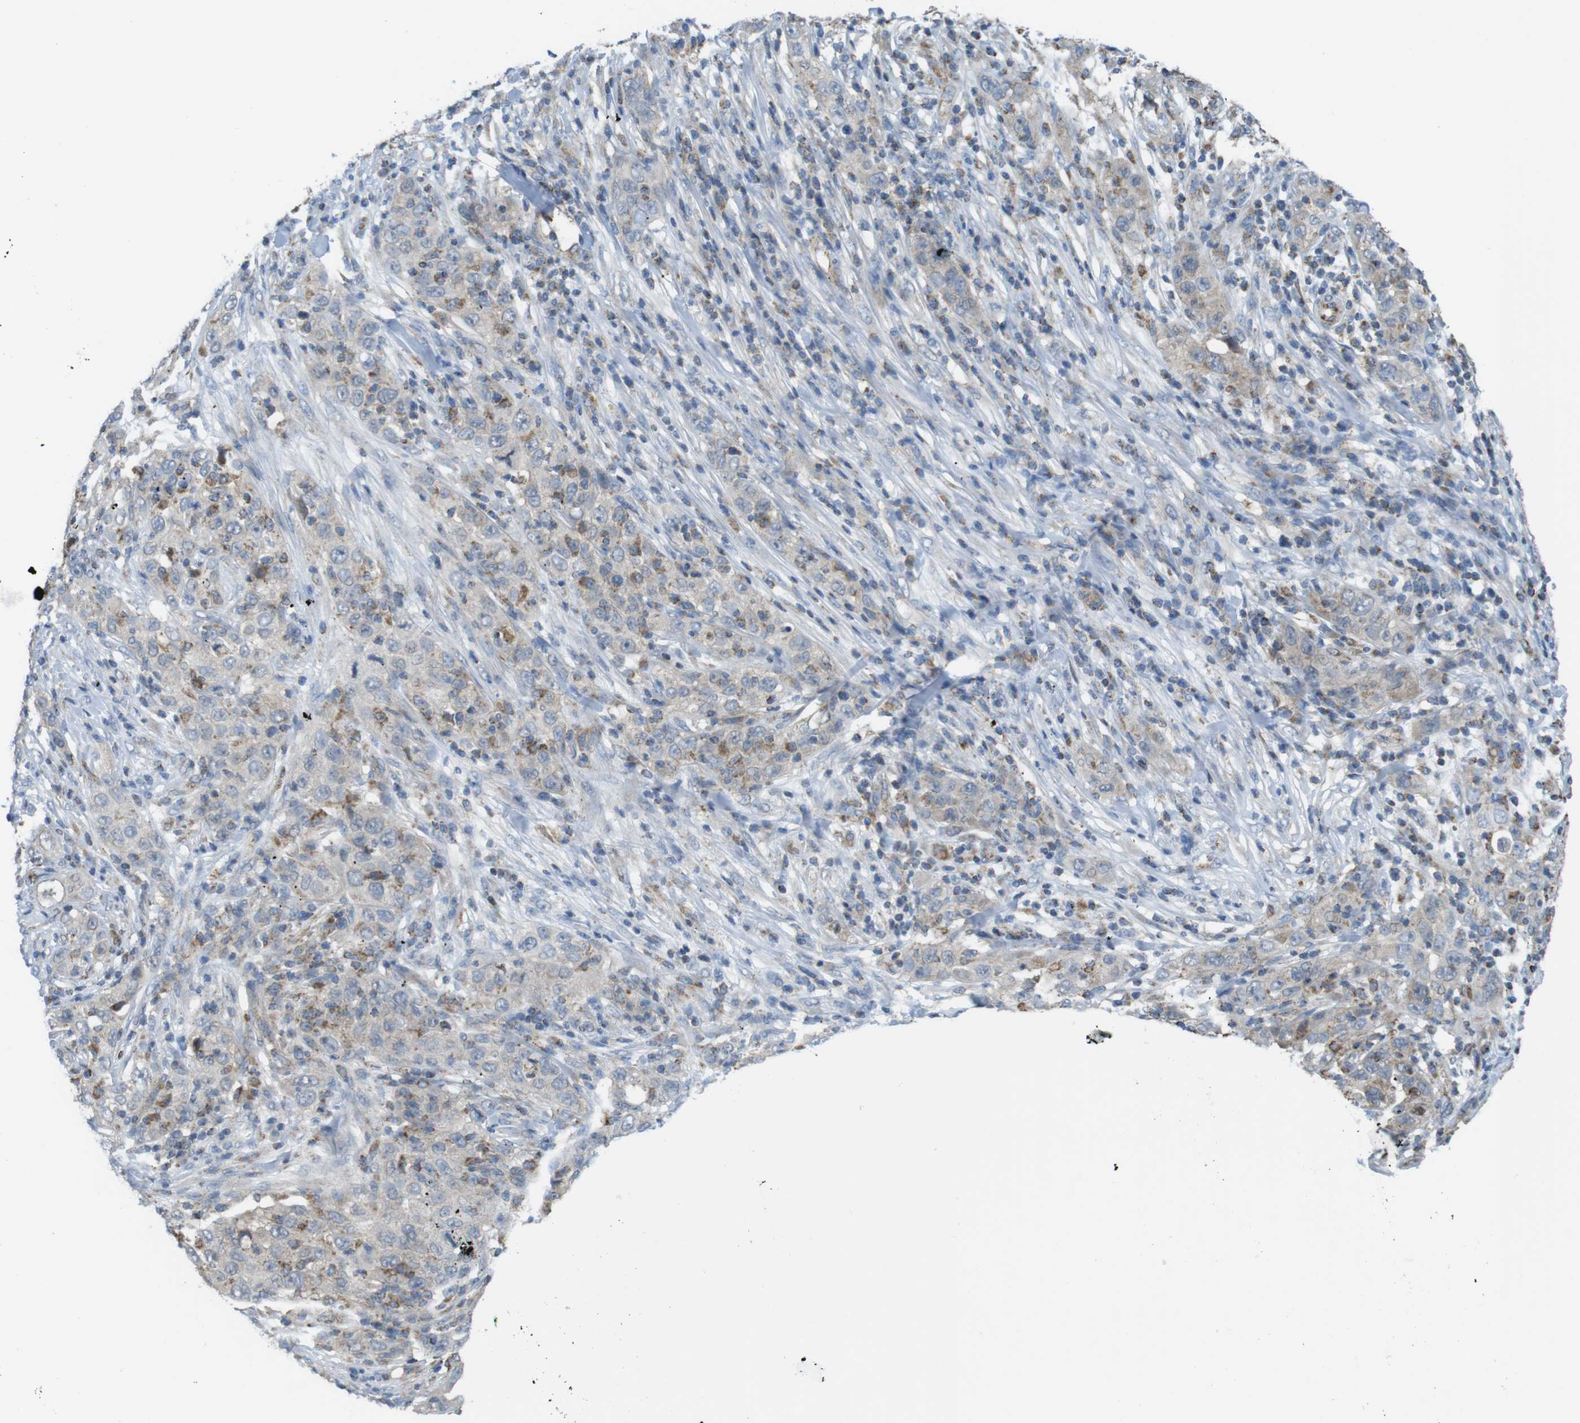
{"staining": {"intensity": "weak", "quantity": "<25%", "location": "cytoplasmic/membranous"}, "tissue": "skin cancer", "cell_type": "Tumor cells", "image_type": "cancer", "snomed": [{"axis": "morphology", "description": "Squamous cell carcinoma, NOS"}, {"axis": "topography", "description": "Skin"}], "caption": "The IHC image has no significant expression in tumor cells of squamous cell carcinoma (skin) tissue.", "gene": "GRIK2", "patient": {"sex": "female", "age": 88}}